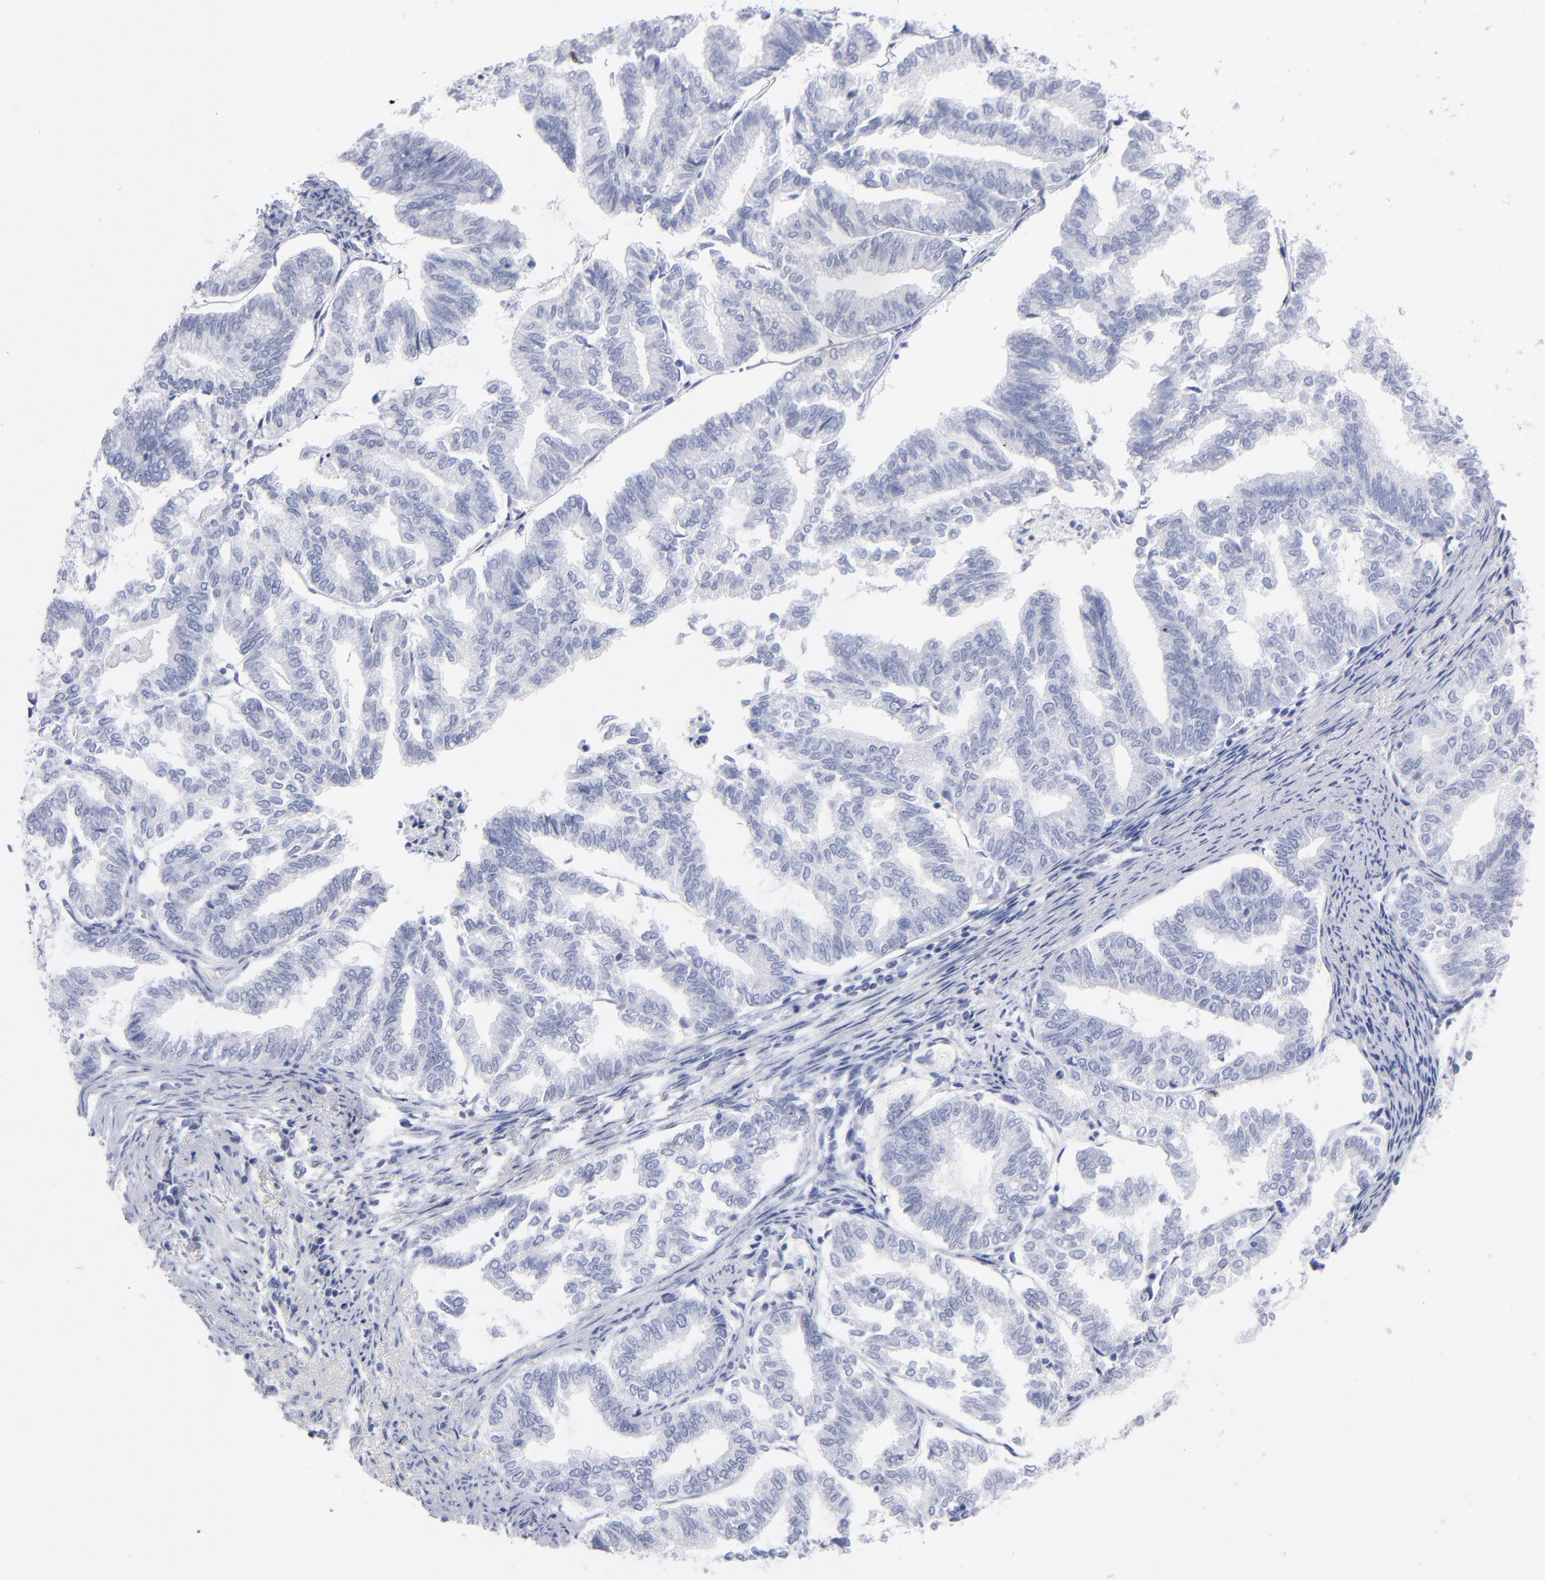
{"staining": {"intensity": "negative", "quantity": "none", "location": "none"}, "tissue": "endometrial cancer", "cell_type": "Tumor cells", "image_type": "cancer", "snomed": [{"axis": "morphology", "description": "Adenocarcinoma, NOS"}, {"axis": "topography", "description": "Endometrium"}], "caption": "A micrograph of endometrial cancer stained for a protein displays no brown staining in tumor cells. Brightfield microscopy of immunohistochemistry stained with DAB (3,3'-diaminobenzidine) (brown) and hematoxylin (blue), captured at high magnification.", "gene": "ARG1", "patient": {"sex": "female", "age": 79}}